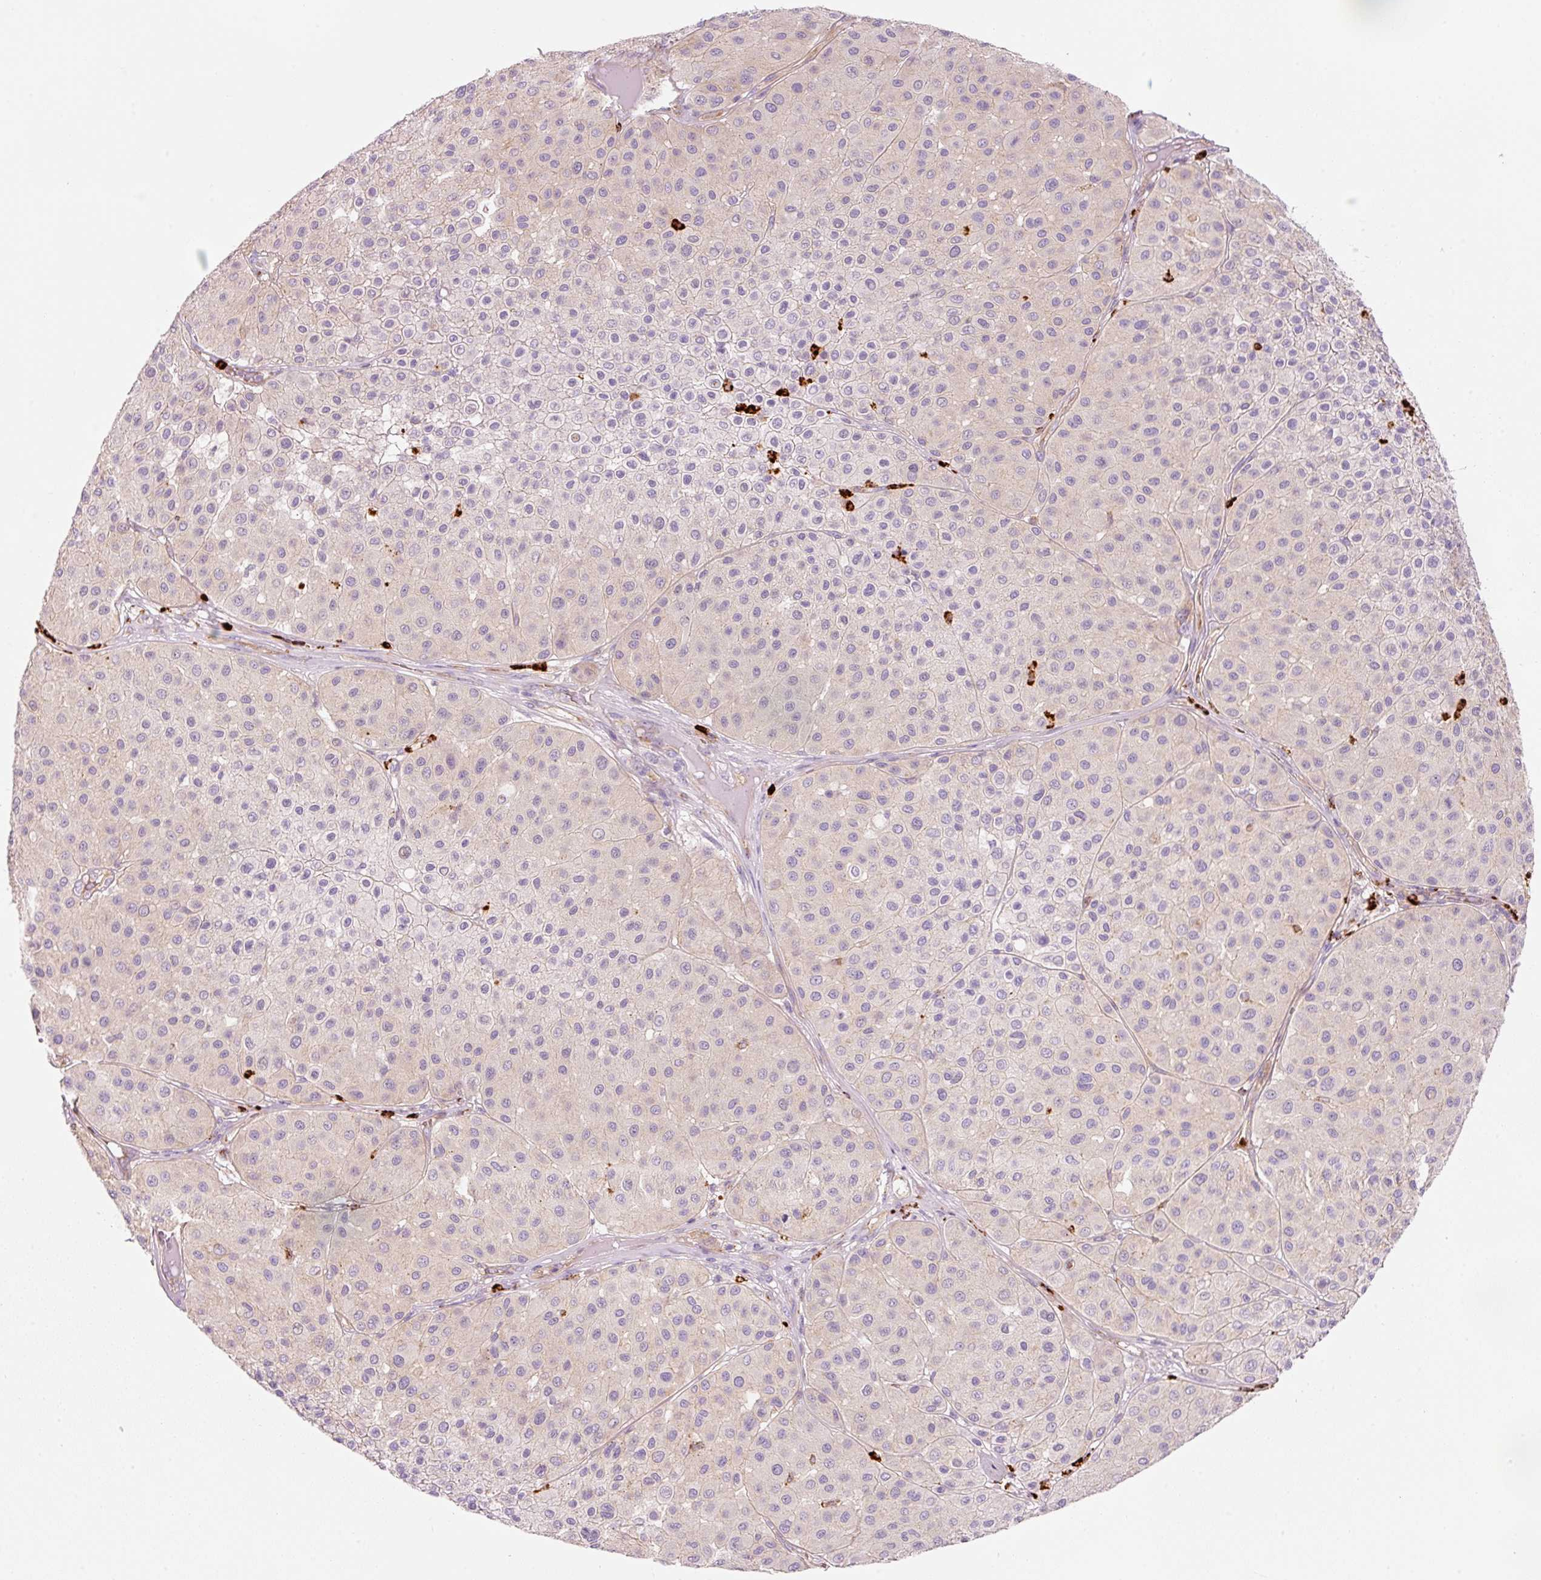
{"staining": {"intensity": "weak", "quantity": "<25%", "location": "cytoplasmic/membranous"}, "tissue": "melanoma", "cell_type": "Tumor cells", "image_type": "cancer", "snomed": [{"axis": "morphology", "description": "Malignant melanoma, Metastatic site"}, {"axis": "topography", "description": "Smooth muscle"}], "caption": "IHC of malignant melanoma (metastatic site) demonstrates no expression in tumor cells. Brightfield microscopy of IHC stained with DAB (3,3'-diaminobenzidine) (brown) and hematoxylin (blue), captured at high magnification.", "gene": "MAP3K3", "patient": {"sex": "male", "age": 41}}